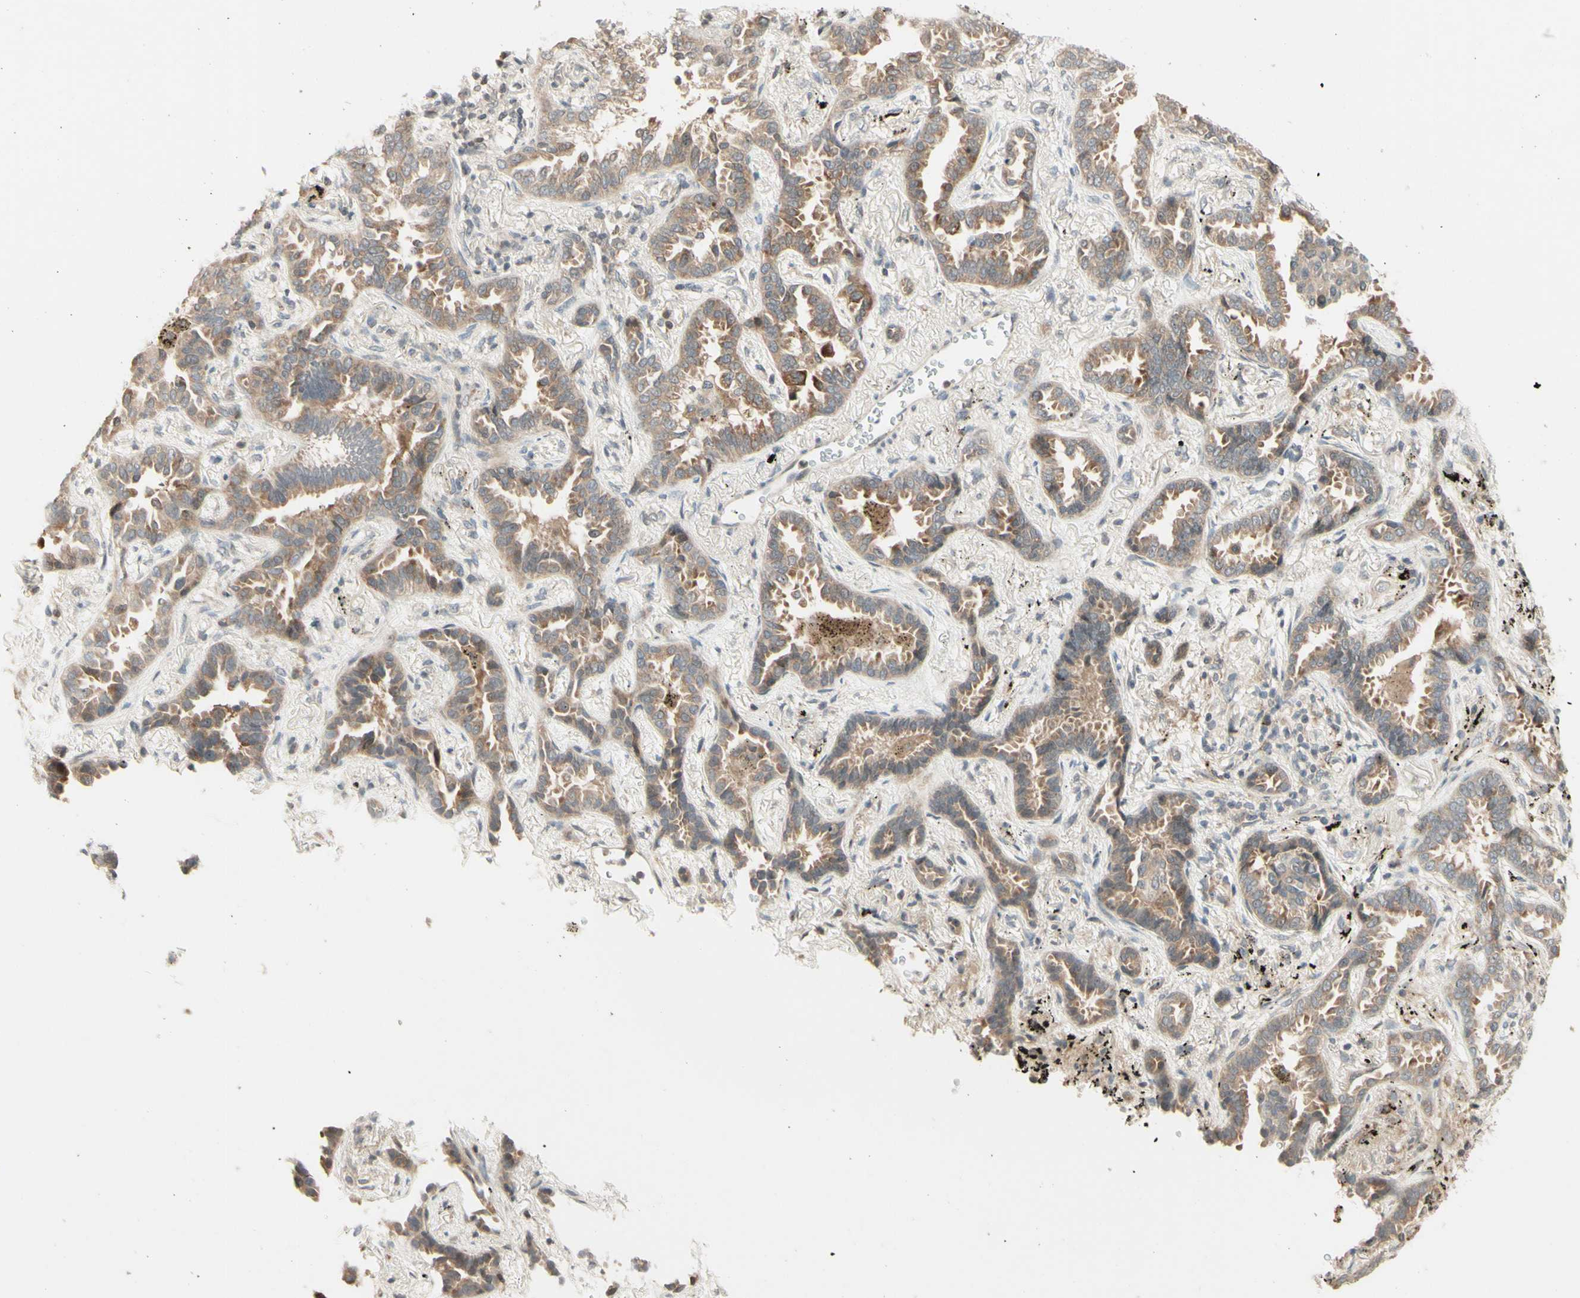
{"staining": {"intensity": "weak", "quantity": ">75%", "location": "cytoplasmic/membranous"}, "tissue": "lung cancer", "cell_type": "Tumor cells", "image_type": "cancer", "snomed": [{"axis": "morphology", "description": "Normal tissue, NOS"}, {"axis": "morphology", "description": "Adenocarcinoma, NOS"}, {"axis": "topography", "description": "Lung"}], "caption": "Immunohistochemical staining of lung cancer displays weak cytoplasmic/membranous protein expression in approximately >75% of tumor cells. The staining was performed using DAB (3,3'-diaminobenzidine), with brown indicating positive protein expression. Nuclei are stained blue with hematoxylin.", "gene": "ZW10", "patient": {"sex": "male", "age": 59}}